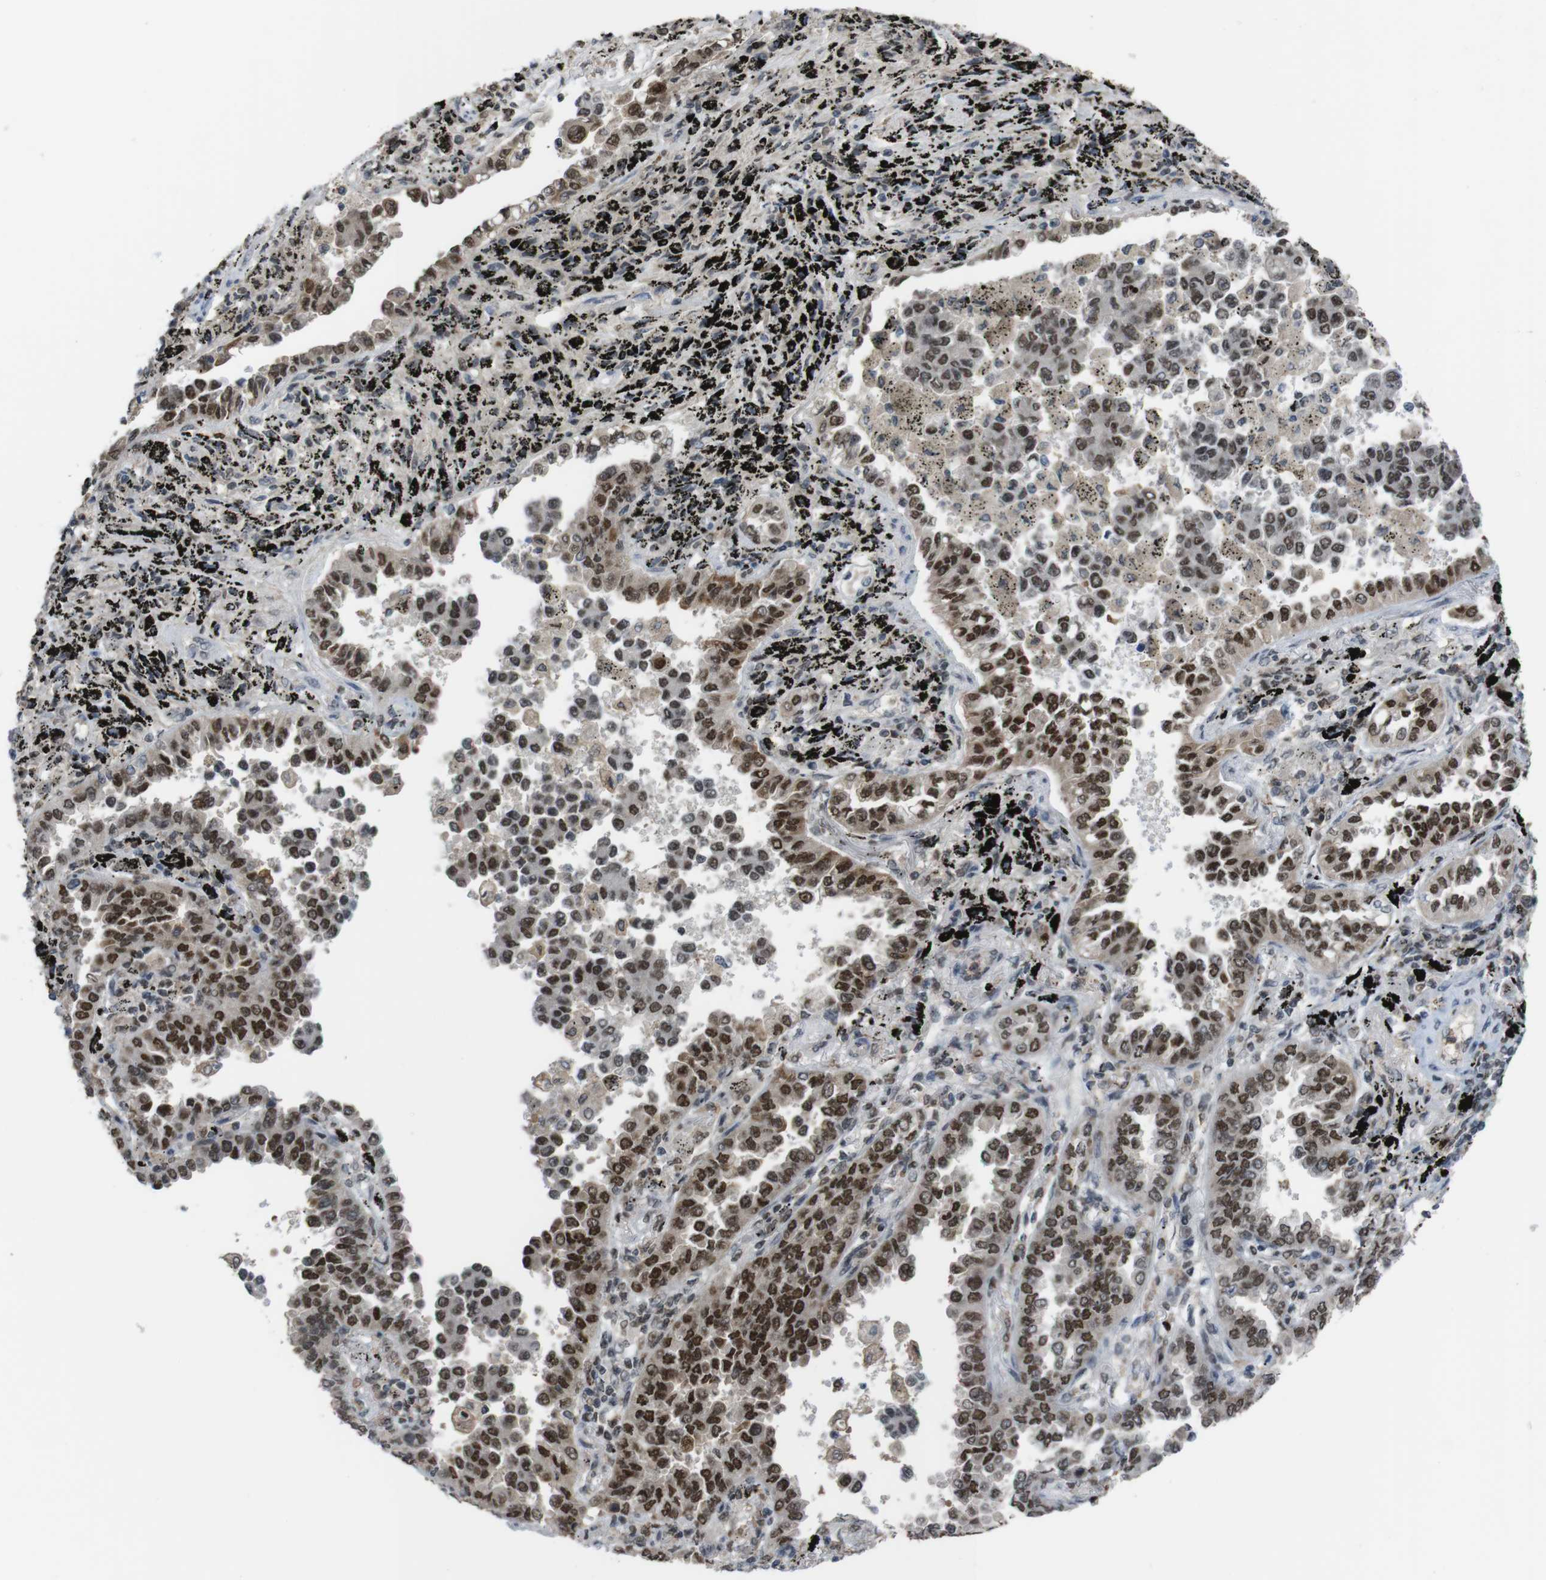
{"staining": {"intensity": "strong", "quantity": ">75%", "location": "nuclear"}, "tissue": "lung cancer", "cell_type": "Tumor cells", "image_type": "cancer", "snomed": [{"axis": "morphology", "description": "Normal tissue, NOS"}, {"axis": "morphology", "description": "Adenocarcinoma, NOS"}, {"axis": "topography", "description": "Lung"}], "caption": "A brown stain labels strong nuclear positivity of a protein in human lung cancer (adenocarcinoma) tumor cells.", "gene": "SUB1", "patient": {"sex": "male", "age": 59}}